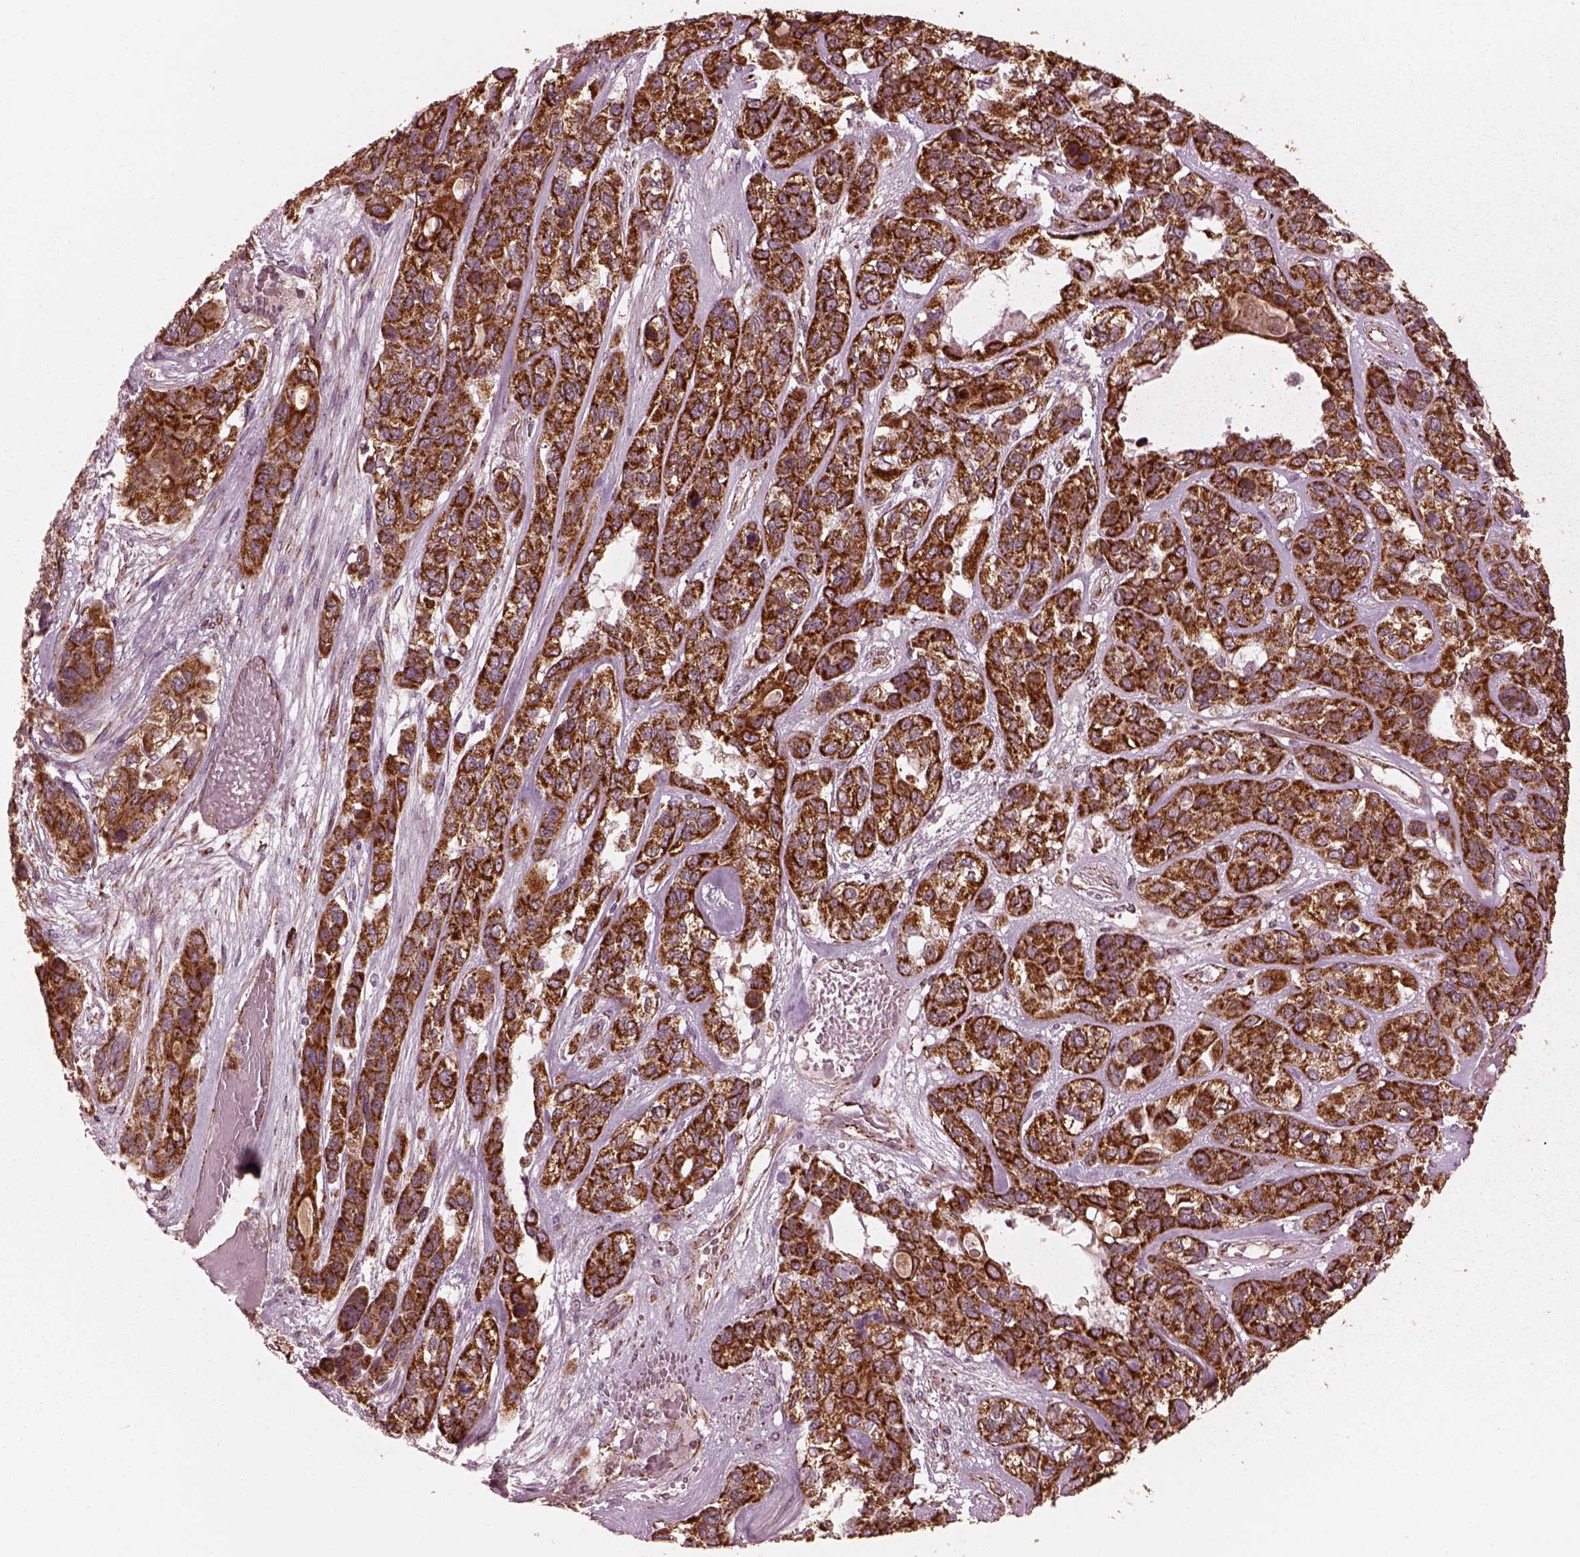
{"staining": {"intensity": "strong", "quantity": ">75%", "location": "cytoplasmic/membranous"}, "tissue": "lung cancer", "cell_type": "Tumor cells", "image_type": "cancer", "snomed": [{"axis": "morphology", "description": "Squamous cell carcinoma, NOS"}, {"axis": "topography", "description": "Lung"}], "caption": "Protein expression analysis of lung squamous cell carcinoma reveals strong cytoplasmic/membranous expression in approximately >75% of tumor cells.", "gene": "NDUFB10", "patient": {"sex": "female", "age": 70}}